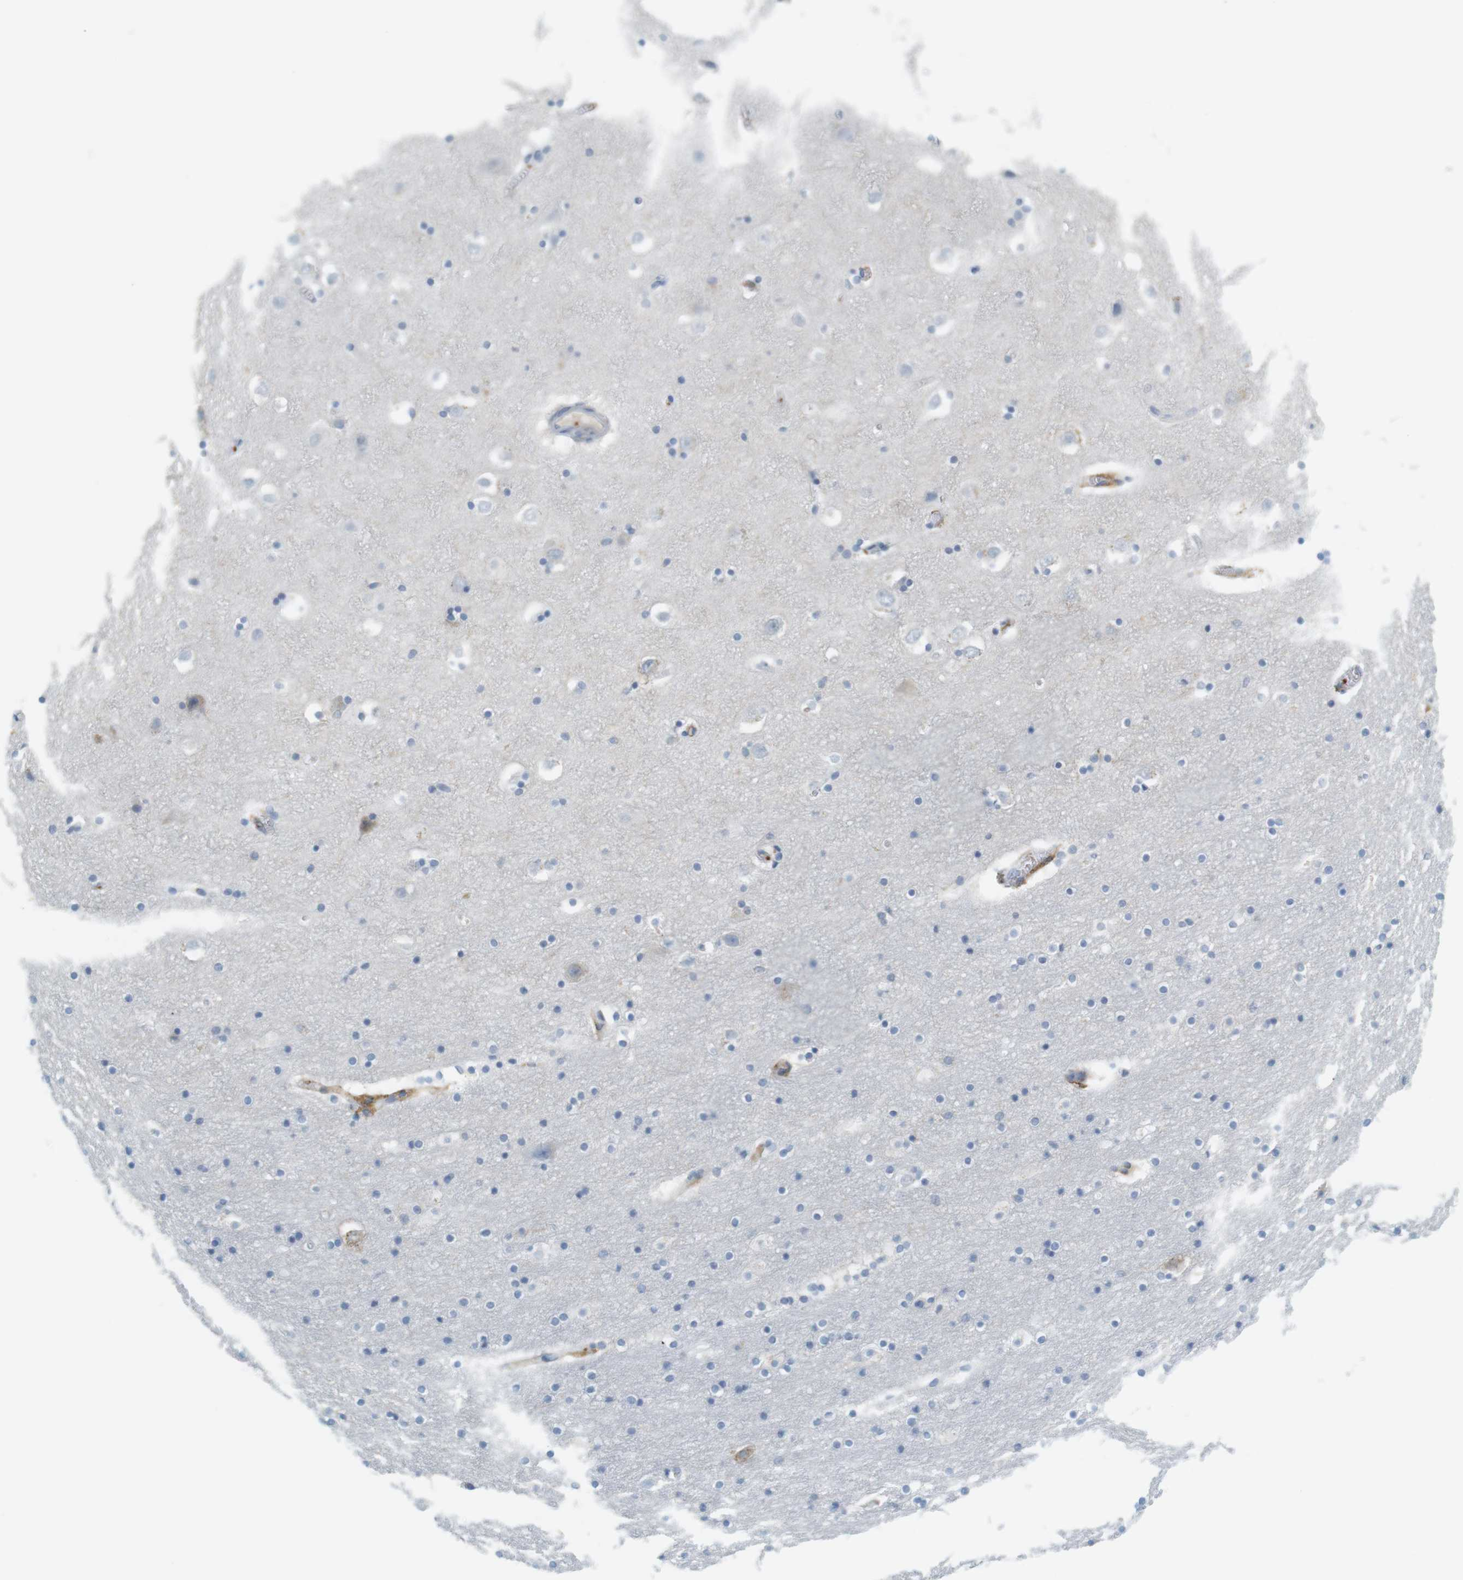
{"staining": {"intensity": "negative", "quantity": "none", "location": "none"}, "tissue": "hippocampus", "cell_type": "Glial cells", "image_type": "normal", "snomed": [{"axis": "morphology", "description": "Normal tissue, NOS"}, {"axis": "topography", "description": "Hippocampus"}], "caption": "A photomicrograph of human hippocampus is negative for staining in glial cells. (Brightfield microscopy of DAB (3,3'-diaminobenzidine) immunohistochemistry at high magnification).", "gene": "F2R", "patient": {"sex": "male", "age": 45}}